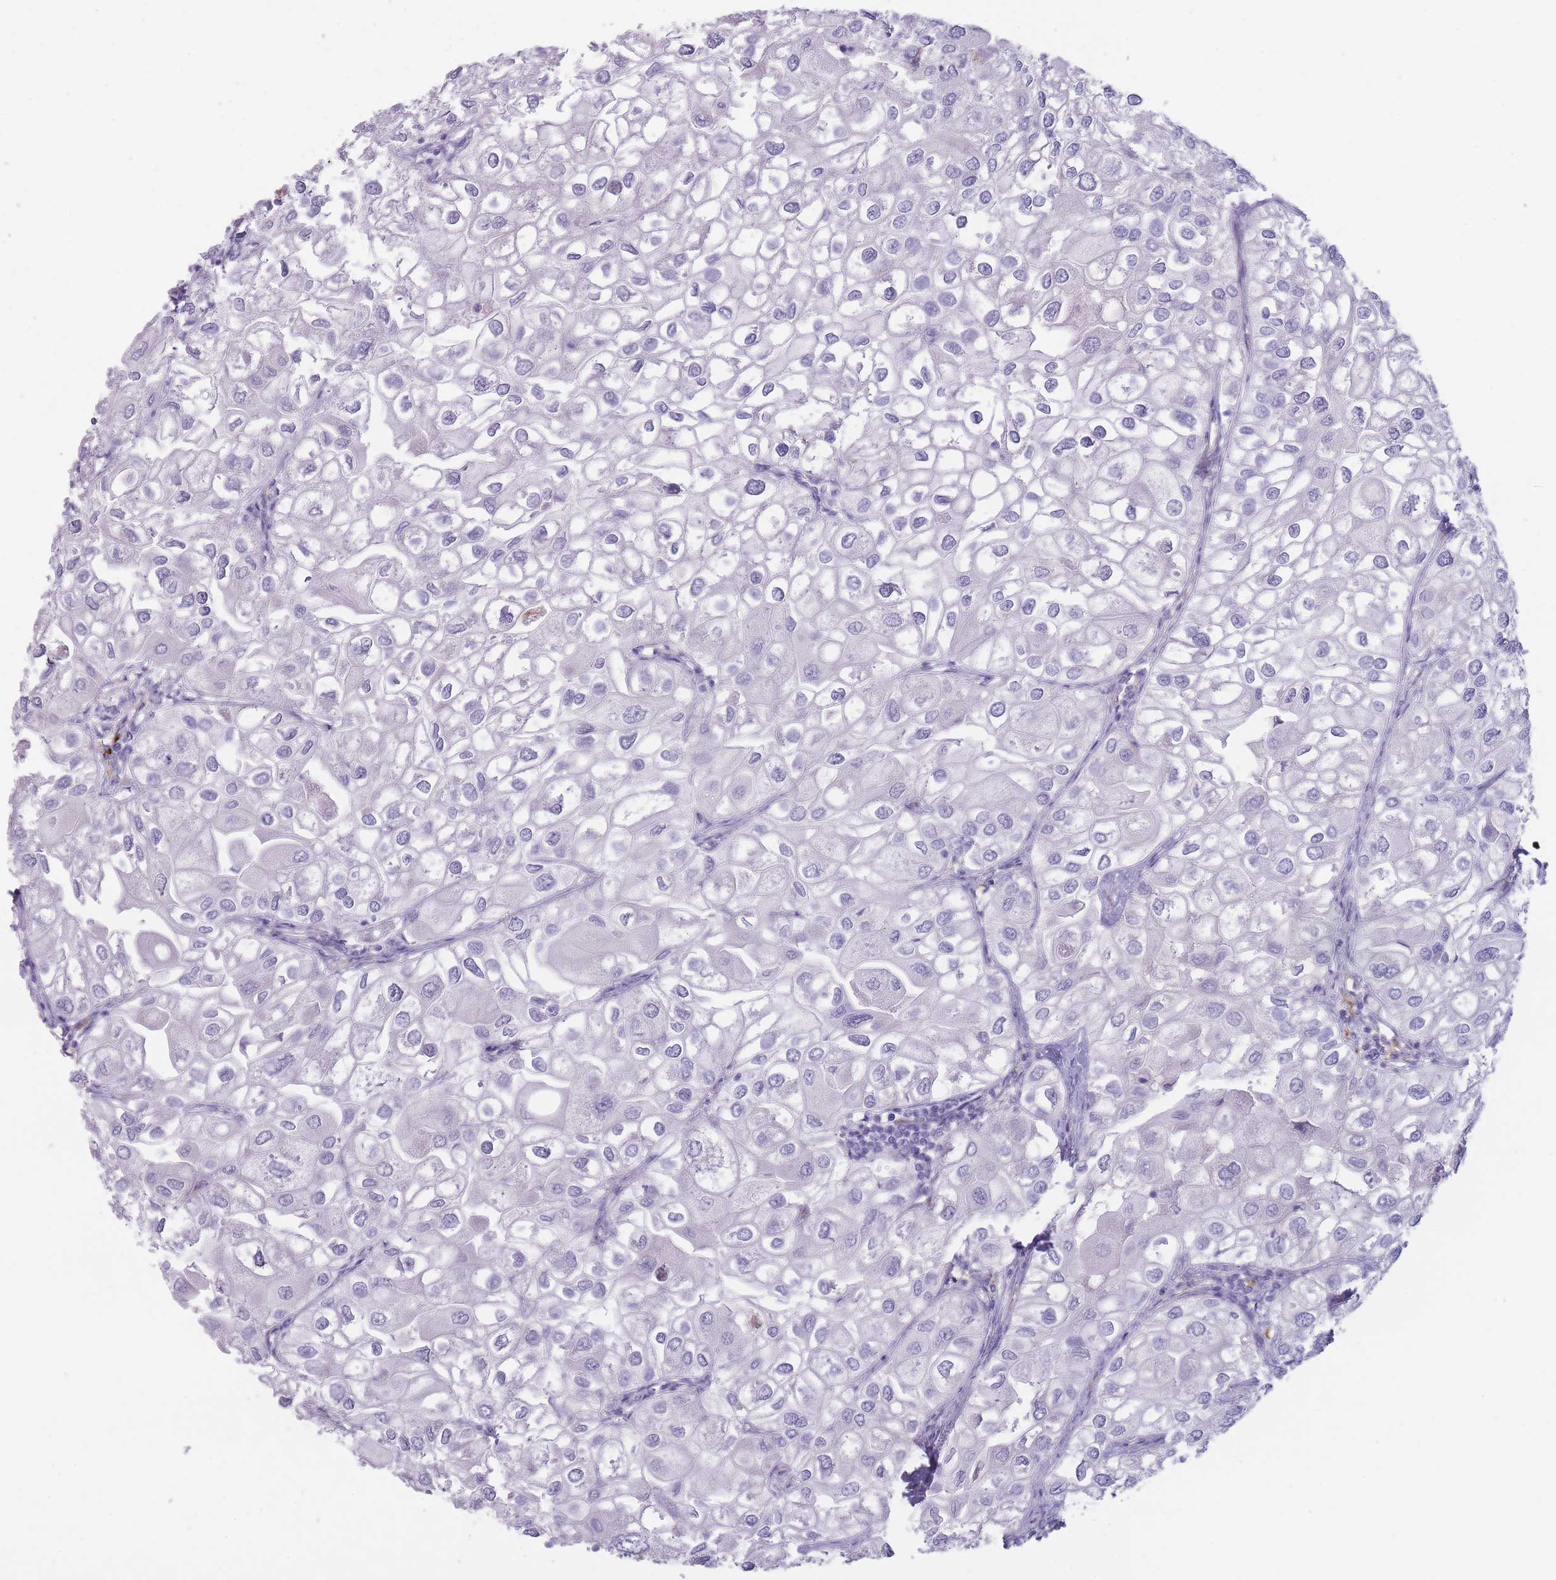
{"staining": {"intensity": "negative", "quantity": "none", "location": "none"}, "tissue": "urothelial cancer", "cell_type": "Tumor cells", "image_type": "cancer", "snomed": [{"axis": "morphology", "description": "Urothelial carcinoma, High grade"}, {"axis": "topography", "description": "Urinary bladder"}], "caption": "A high-resolution micrograph shows immunohistochemistry (IHC) staining of urothelial cancer, which displays no significant staining in tumor cells. (DAB IHC visualized using brightfield microscopy, high magnification).", "gene": "UTP14A", "patient": {"sex": "male", "age": 64}}